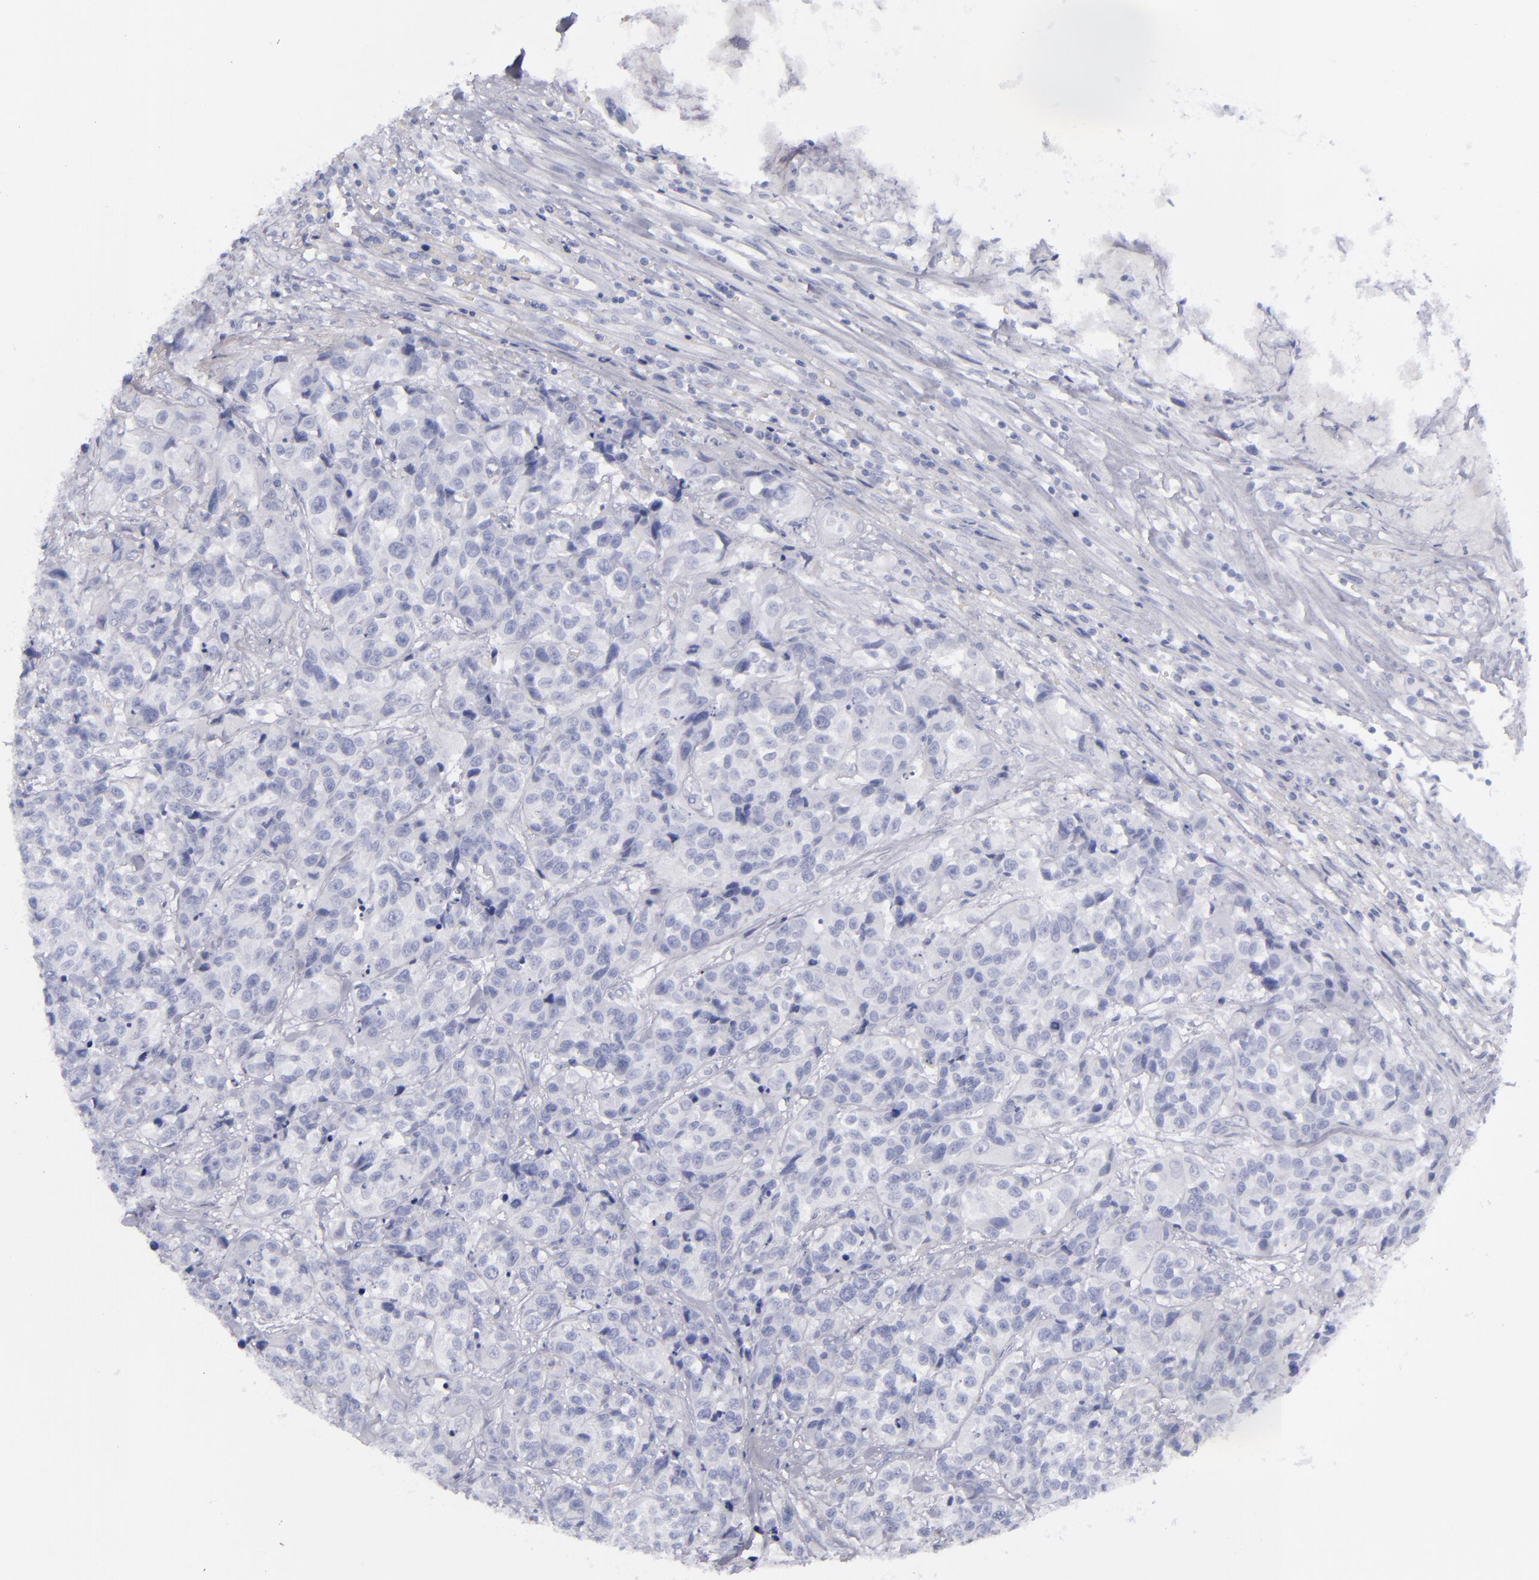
{"staining": {"intensity": "negative", "quantity": "none", "location": "none"}, "tissue": "urothelial cancer", "cell_type": "Tumor cells", "image_type": "cancer", "snomed": [{"axis": "morphology", "description": "Urothelial carcinoma, High grade"}, {"axis": "topography", "description": "Urinary bladder"}], "caption": "The image displays no staining of tumor cells in urothelial cancer. Nuclei are stained in blue.", "gene": "CD22", "patient": {"sex": "female", "age": 81}}